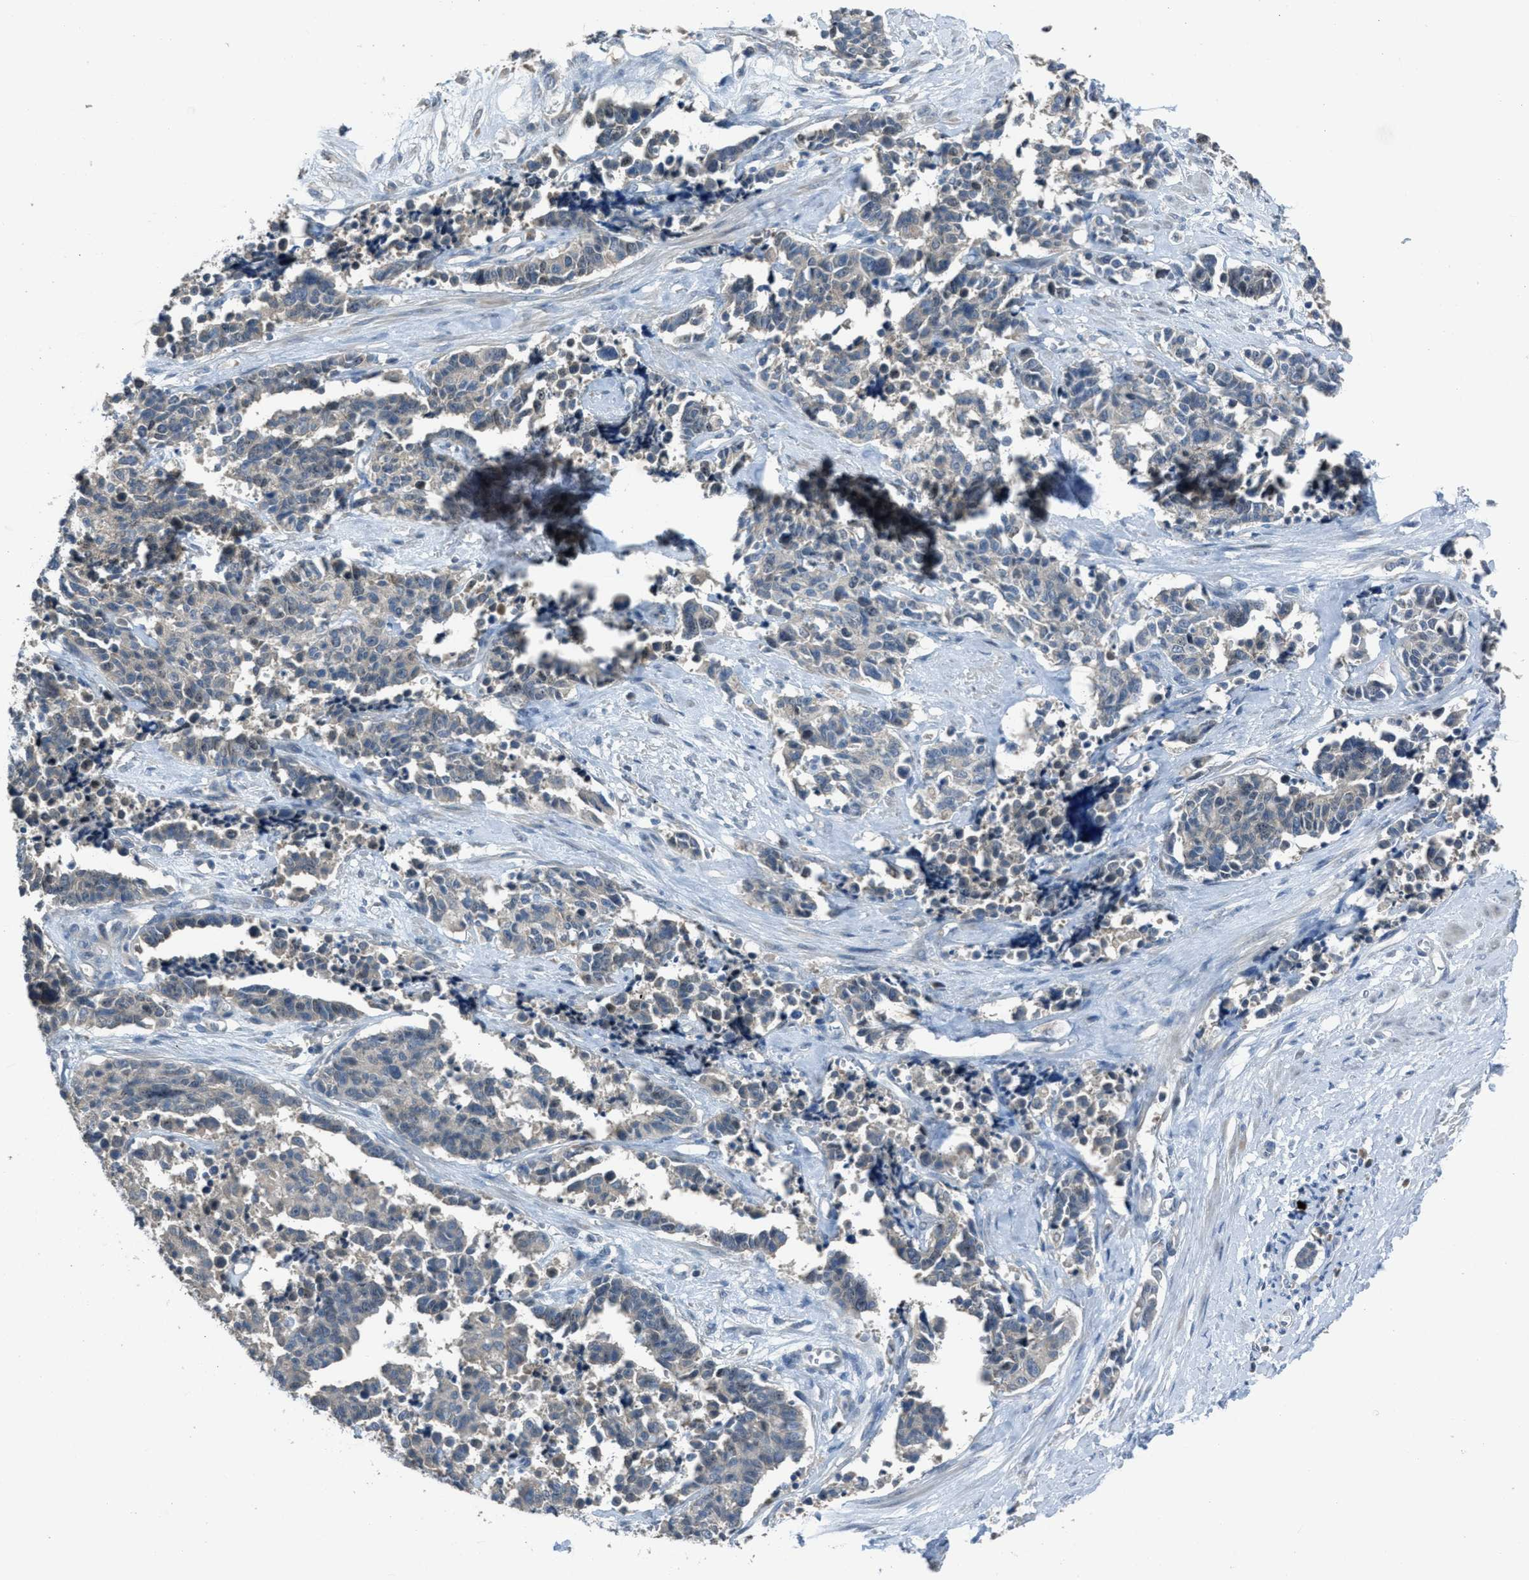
{"staining": {"intensity": "negative", "quantity": "none", "location": "none"}, "tissue": "cervical cancer", "cell_type": "Tumor cells", "image_type": "cancer", "snomed": [{"axis": "morphology", "description": "Squamous cell carcinoma, NOS"}, {"axis": "topography", "description": "Cervix"}], "caption": "The image reveals no significant staining in tumor cells of cervical cancer. (Stains: DAB IHC with hematoxylin counter stain, Microscopy: brightfield microscopy at high magnification).", "gene": "MIS18A", "patient": {"sex": "female", "age": 35}}